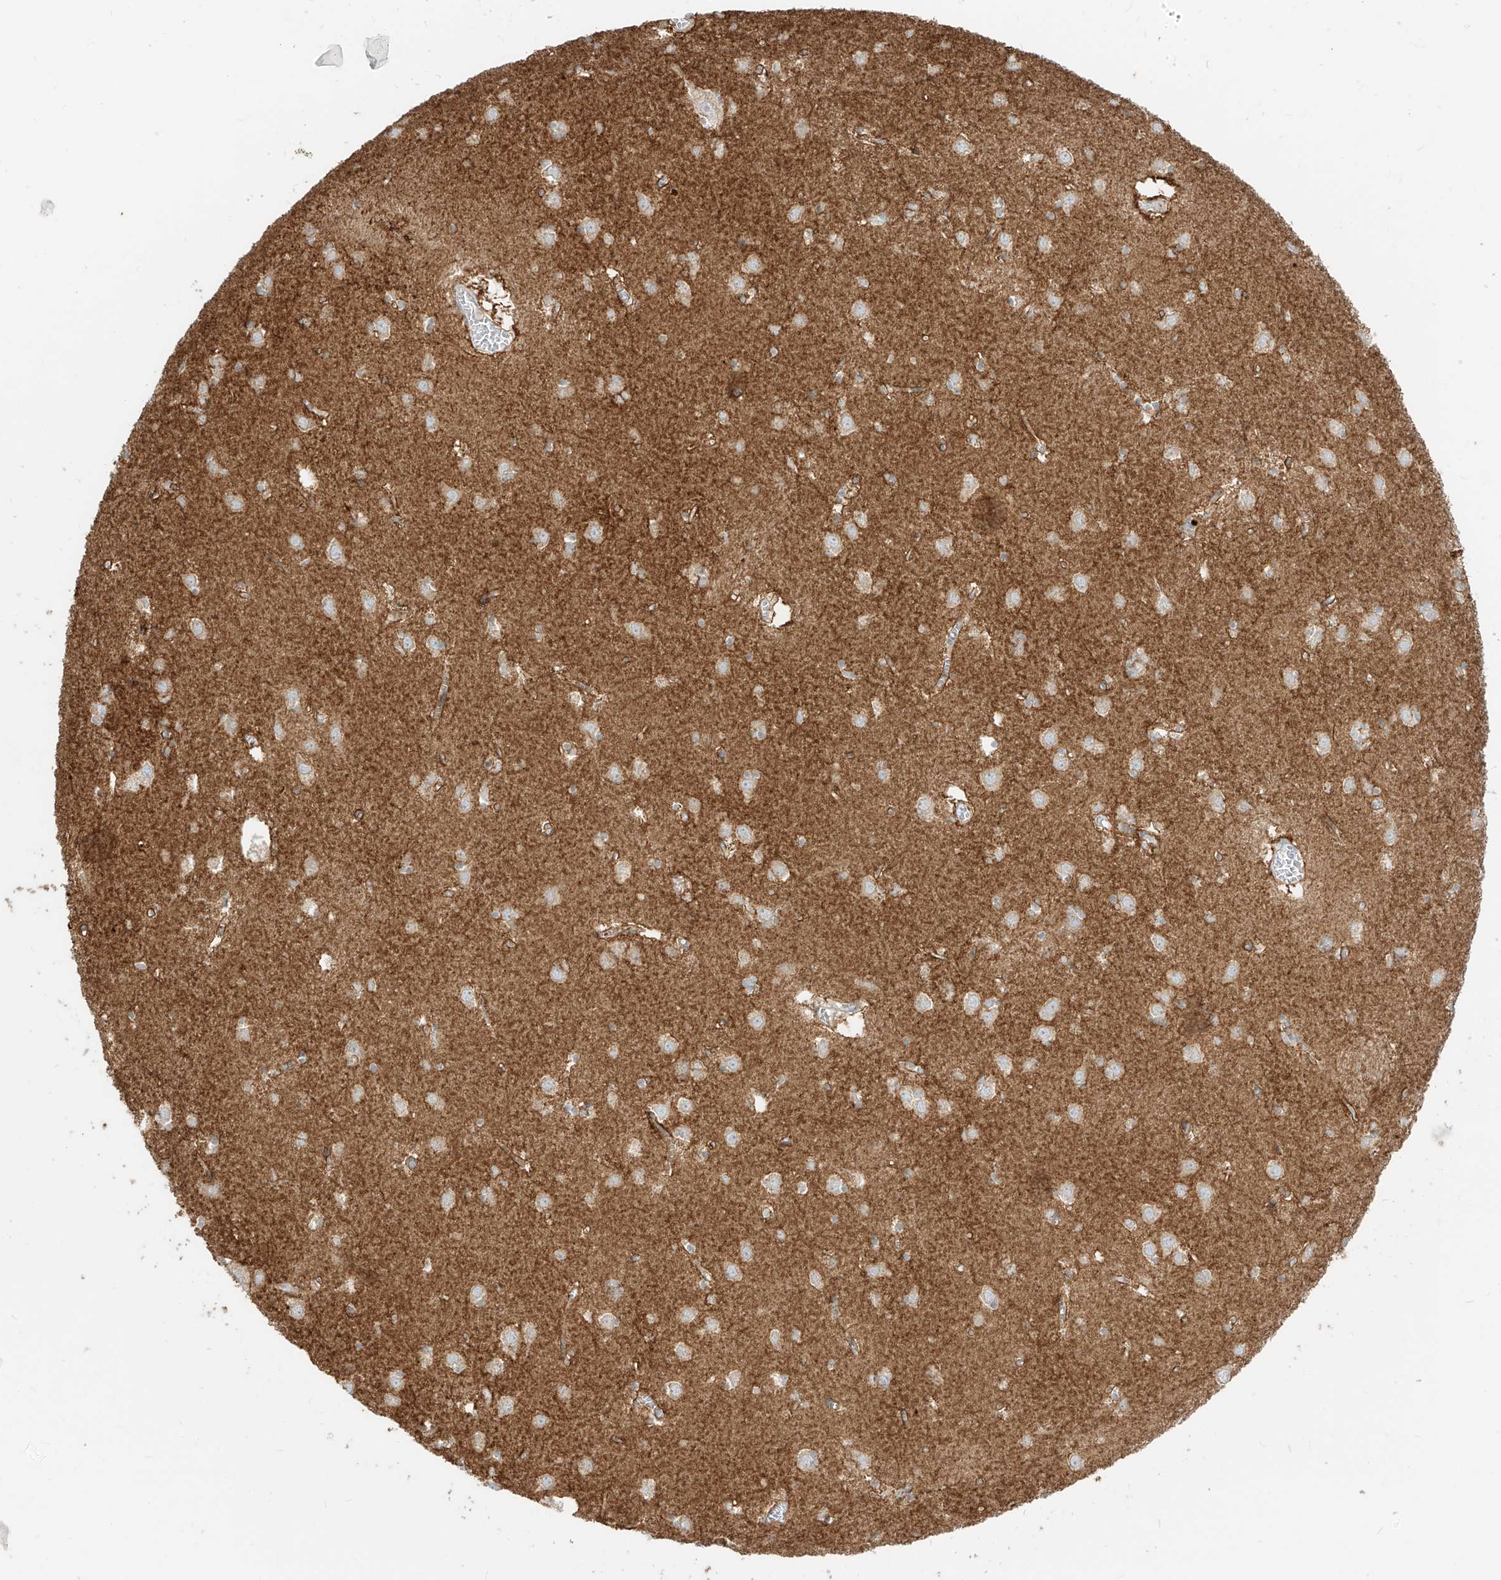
{"staining": {"intensity": "moderate", "quantity": "<25%", "location": "cytoplasmic/membranous"}, "tissue": "caudate", "cell_type": "Glial cells", "image_type": "normal", "snomed": [{"axis": "morphology", "description": "Normal tissue, NOS"}, {"axis": "topography", "description": "Lateral ventricle wall"}], "caption": "Immunohistochemistry (DAB (3,3'-diaminobenzidine)) staining of unremarkable caudate exhibits moderate cytoplasmic/membranous protein staining in about <25% of glial cells. (DAB (3,3'-diaminobenzidine) IHC with brightfield microscopy, high magnification).", "gene": "ZIM3", "patient": {"sex": "male", "age": 70}}